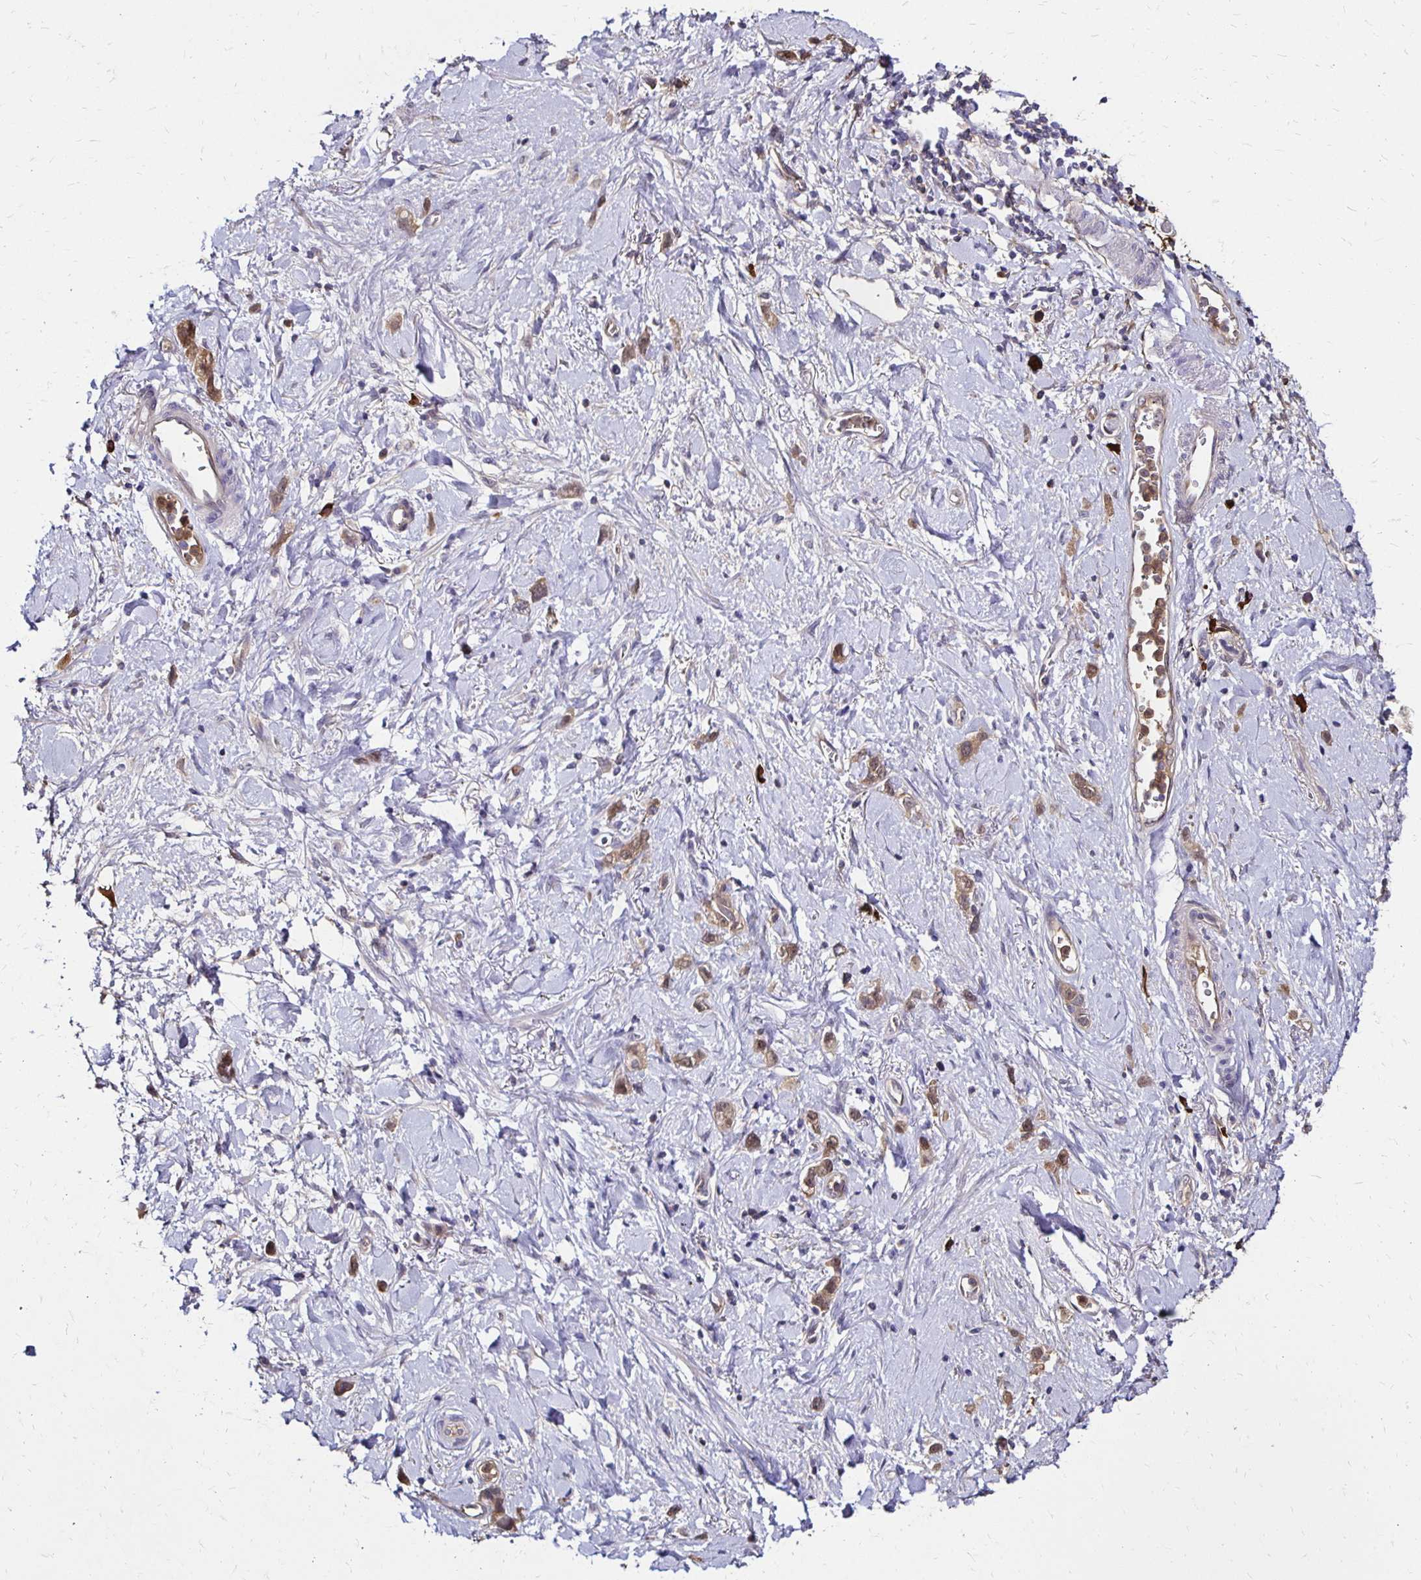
{"staining": {"intensity": "moderate", "quantity": ">75%", "location": "cytoplasmic/membranous,nuclear"}, "tissue": "stomach cancer", "cell_type": "Tumor cells", "image_type": "cancer", "snomed": [{"axis": "morphology", "description": "Adenocarcinoma, NOS"}, {"axis": "topography", "description": "Stomach"}], "caption": "The micrograph shows a brown stain indicating the presence of a protein in the cytoplasmic/membranous and nuclear of tumor cells in stomach cancer.", "gene": "TXN", "patient": {"sex": "female", "age": 65}}